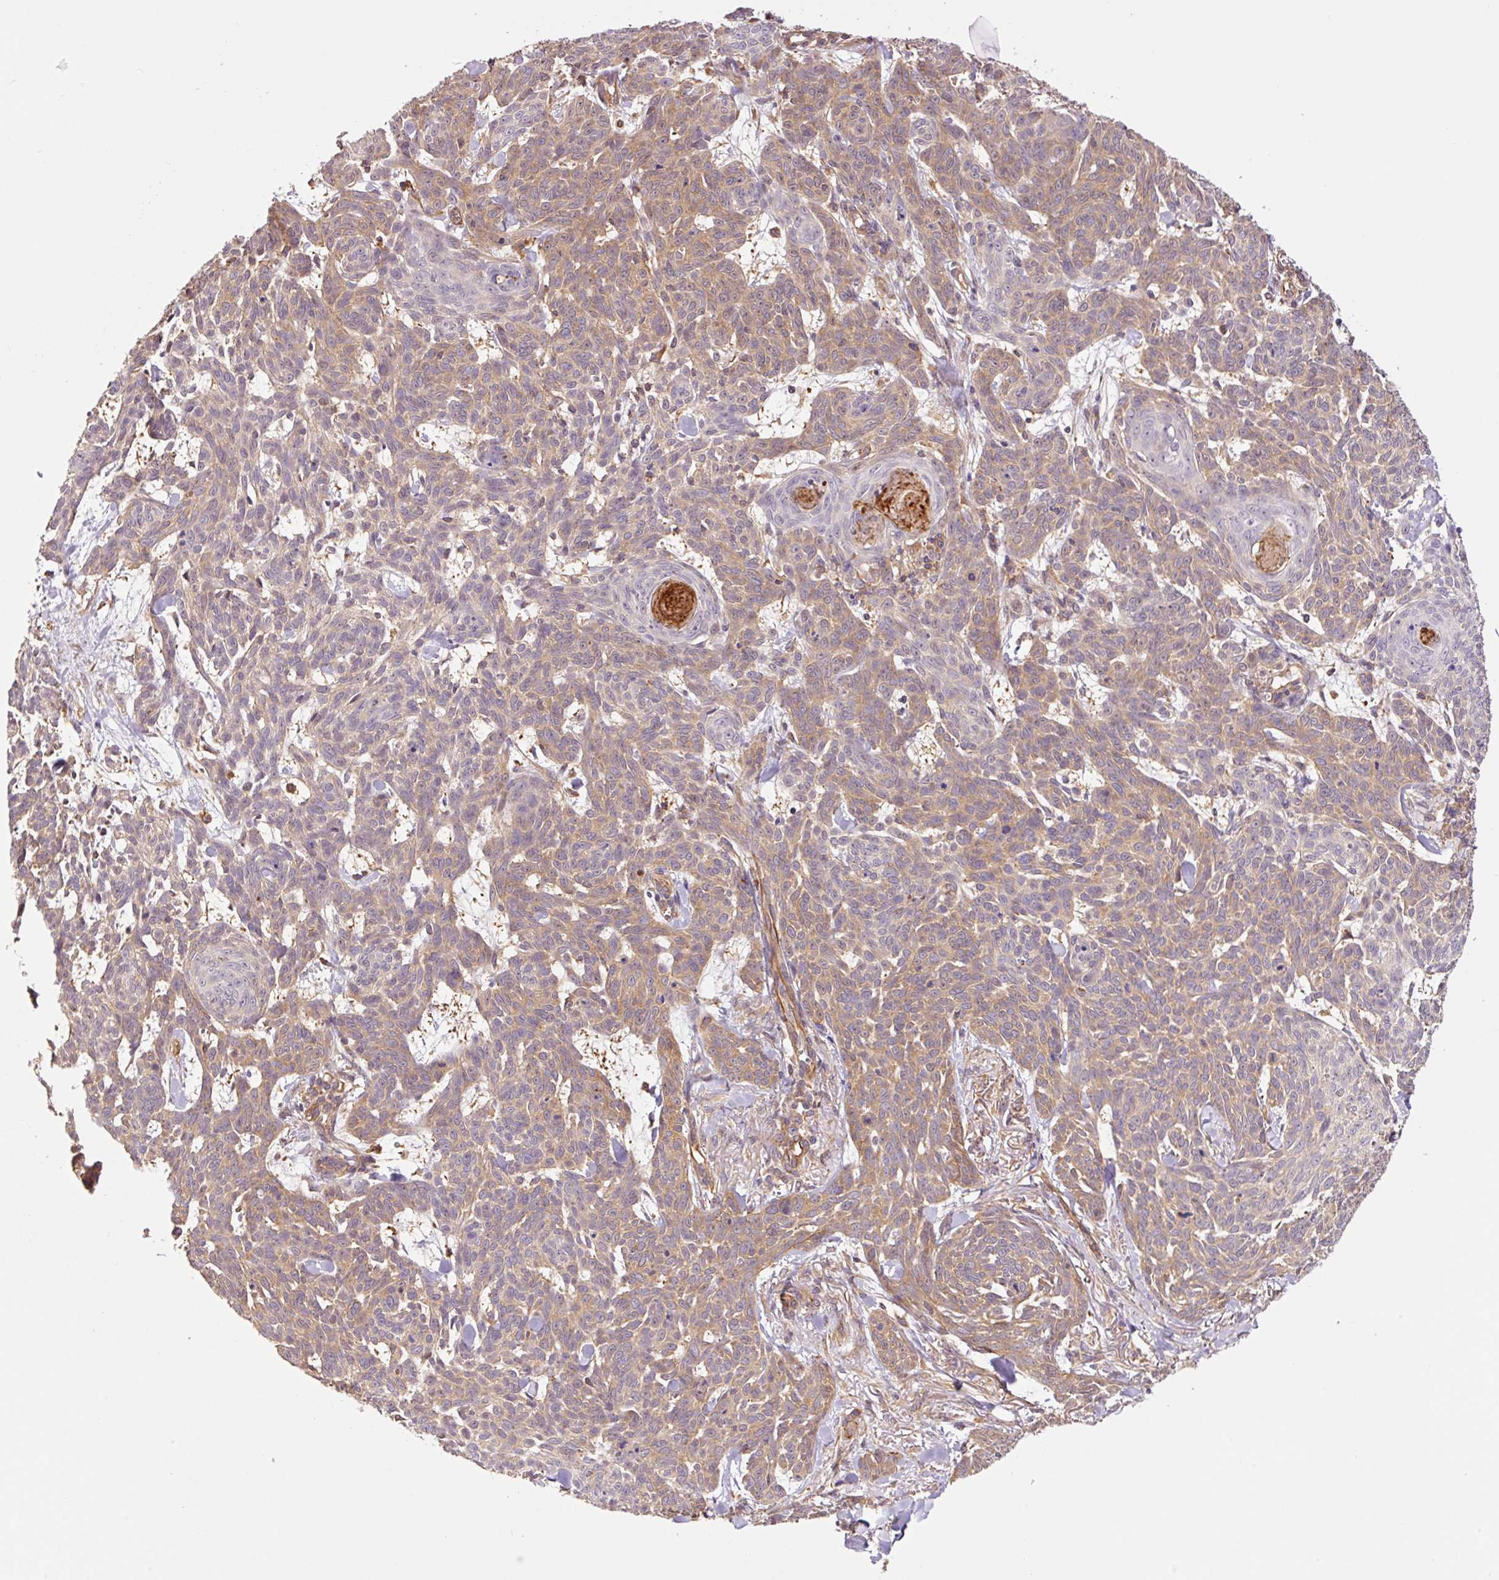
{"staining": {"intensity": "moderate", "quantity": "25%-75%", "location": "cytoplasmic/membranous"}, "tissue": "skin cancer", "cell_type": "Tumor cells", "image_type": "cancer", "snomed": [{"axis": "morphology", "description": "Basal cell carcinoma"}, {"axis": "topography", "description": "Skin"}], "caption": "Protein positivity by IHC exhibits moderate cytoplasmic/membranous staining in about 25%-75% of tumor cells in skin cancer. Immunohistochemistry stains the protein of interest in brown and the nuclei are stained blue.", "gene": "PCK2", "patient": {"sex": "female", "age": 93}}